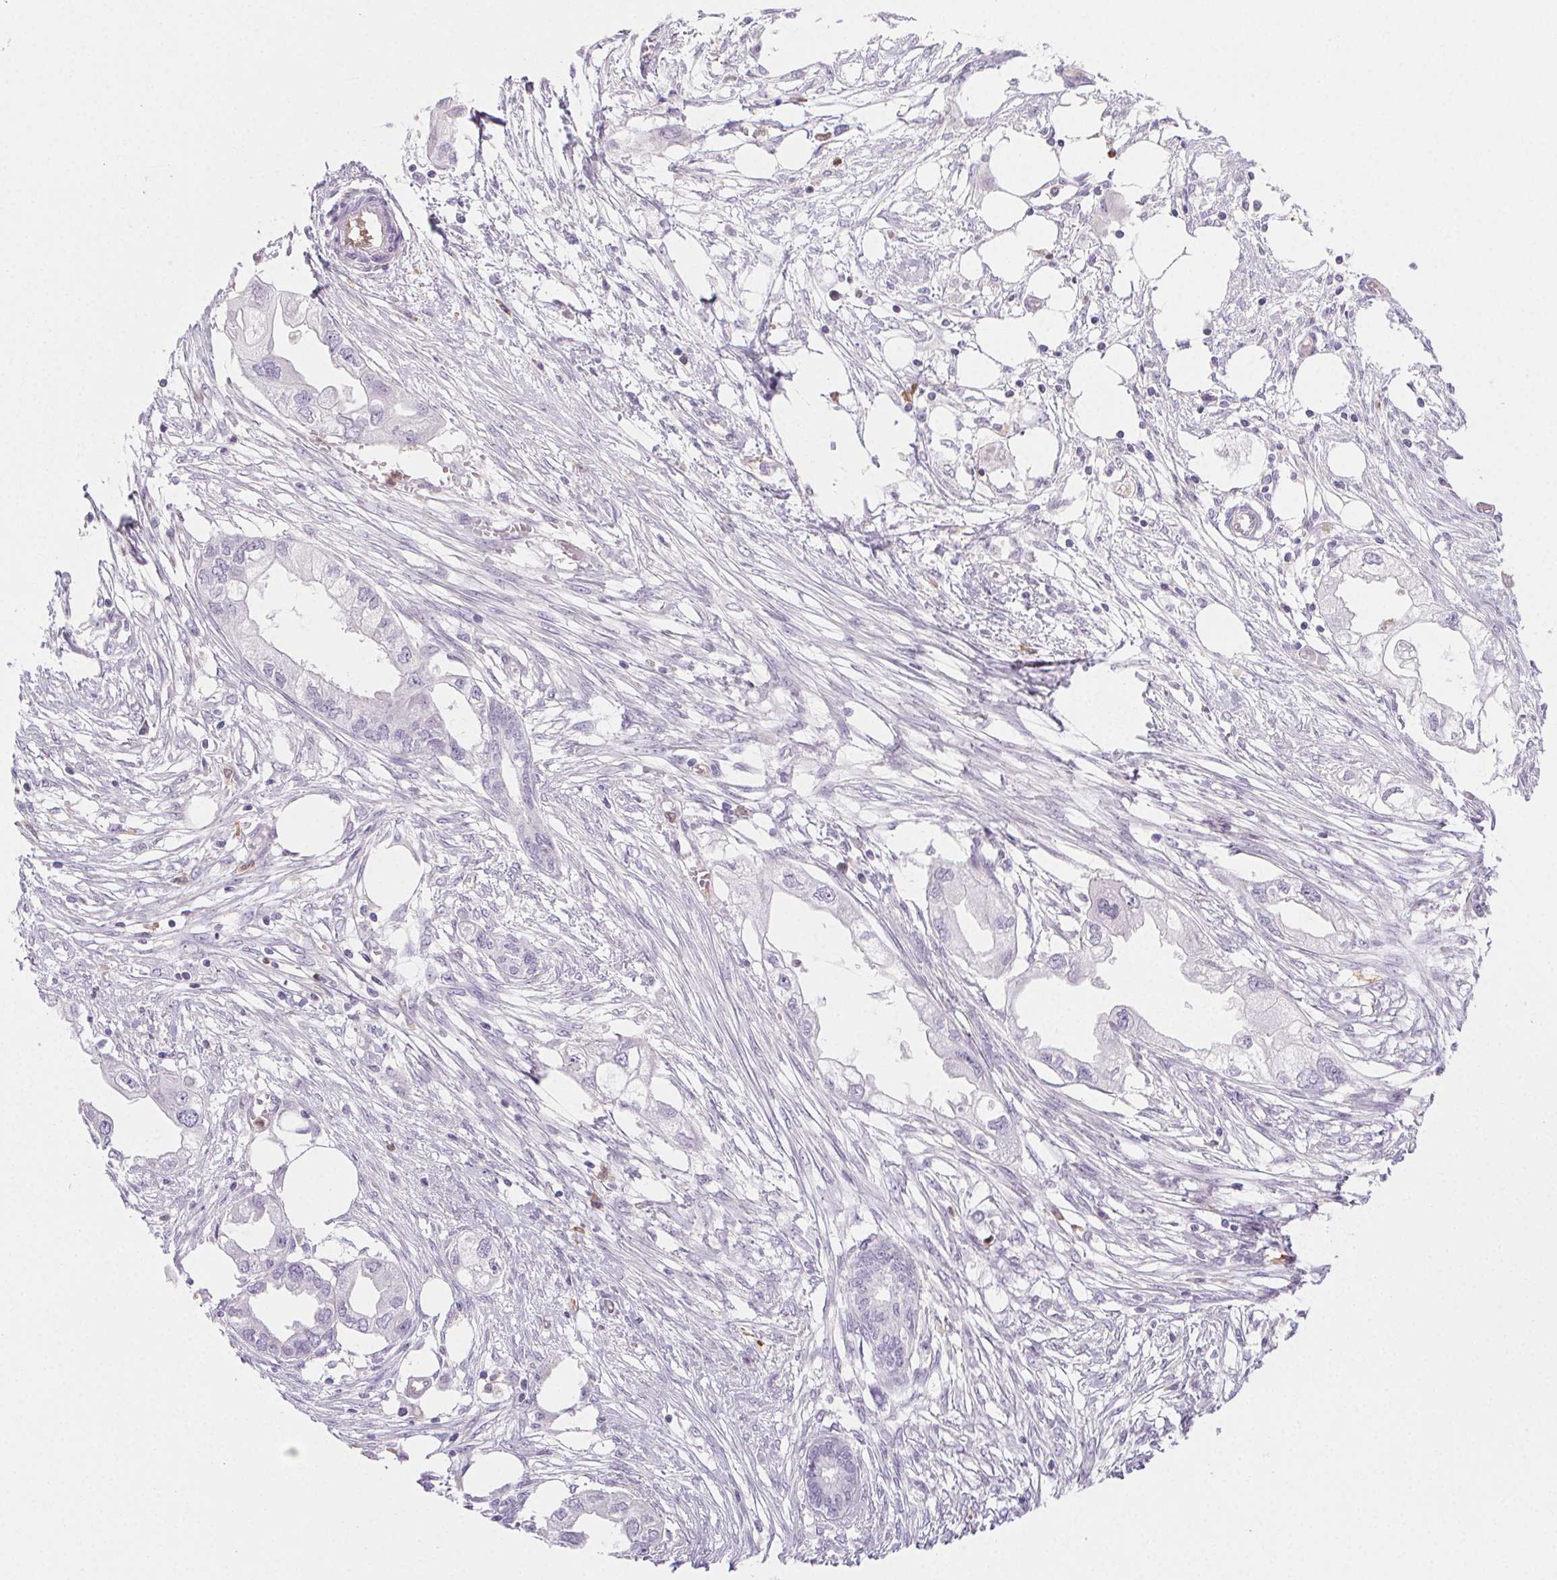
{"staining": {"intensity": "negative", "quantity": "none", "location": "none"}, "tissue": "endometrial cancer", "cell_type": "Tumor cells", "image_type": "cancer", "snomed": [{"axis": "morphology", "description": "Adenocarcinoma, NOS"}, {"axis": "morphology", "description": "Adenocarcinoma, metastatic, NOS"}, {"axis": "topography", "description": "Adipose tissue"}, {"axis": "topography", "description": "Endometrium"}], "caption": "This is an immunohistochemistry (IHC) micrograph of human endometrial adenocarcinoma. There is no staining in tumor cells.", "gene": "TMEM45A", "patient": {"sex": "female", "age": 67}}